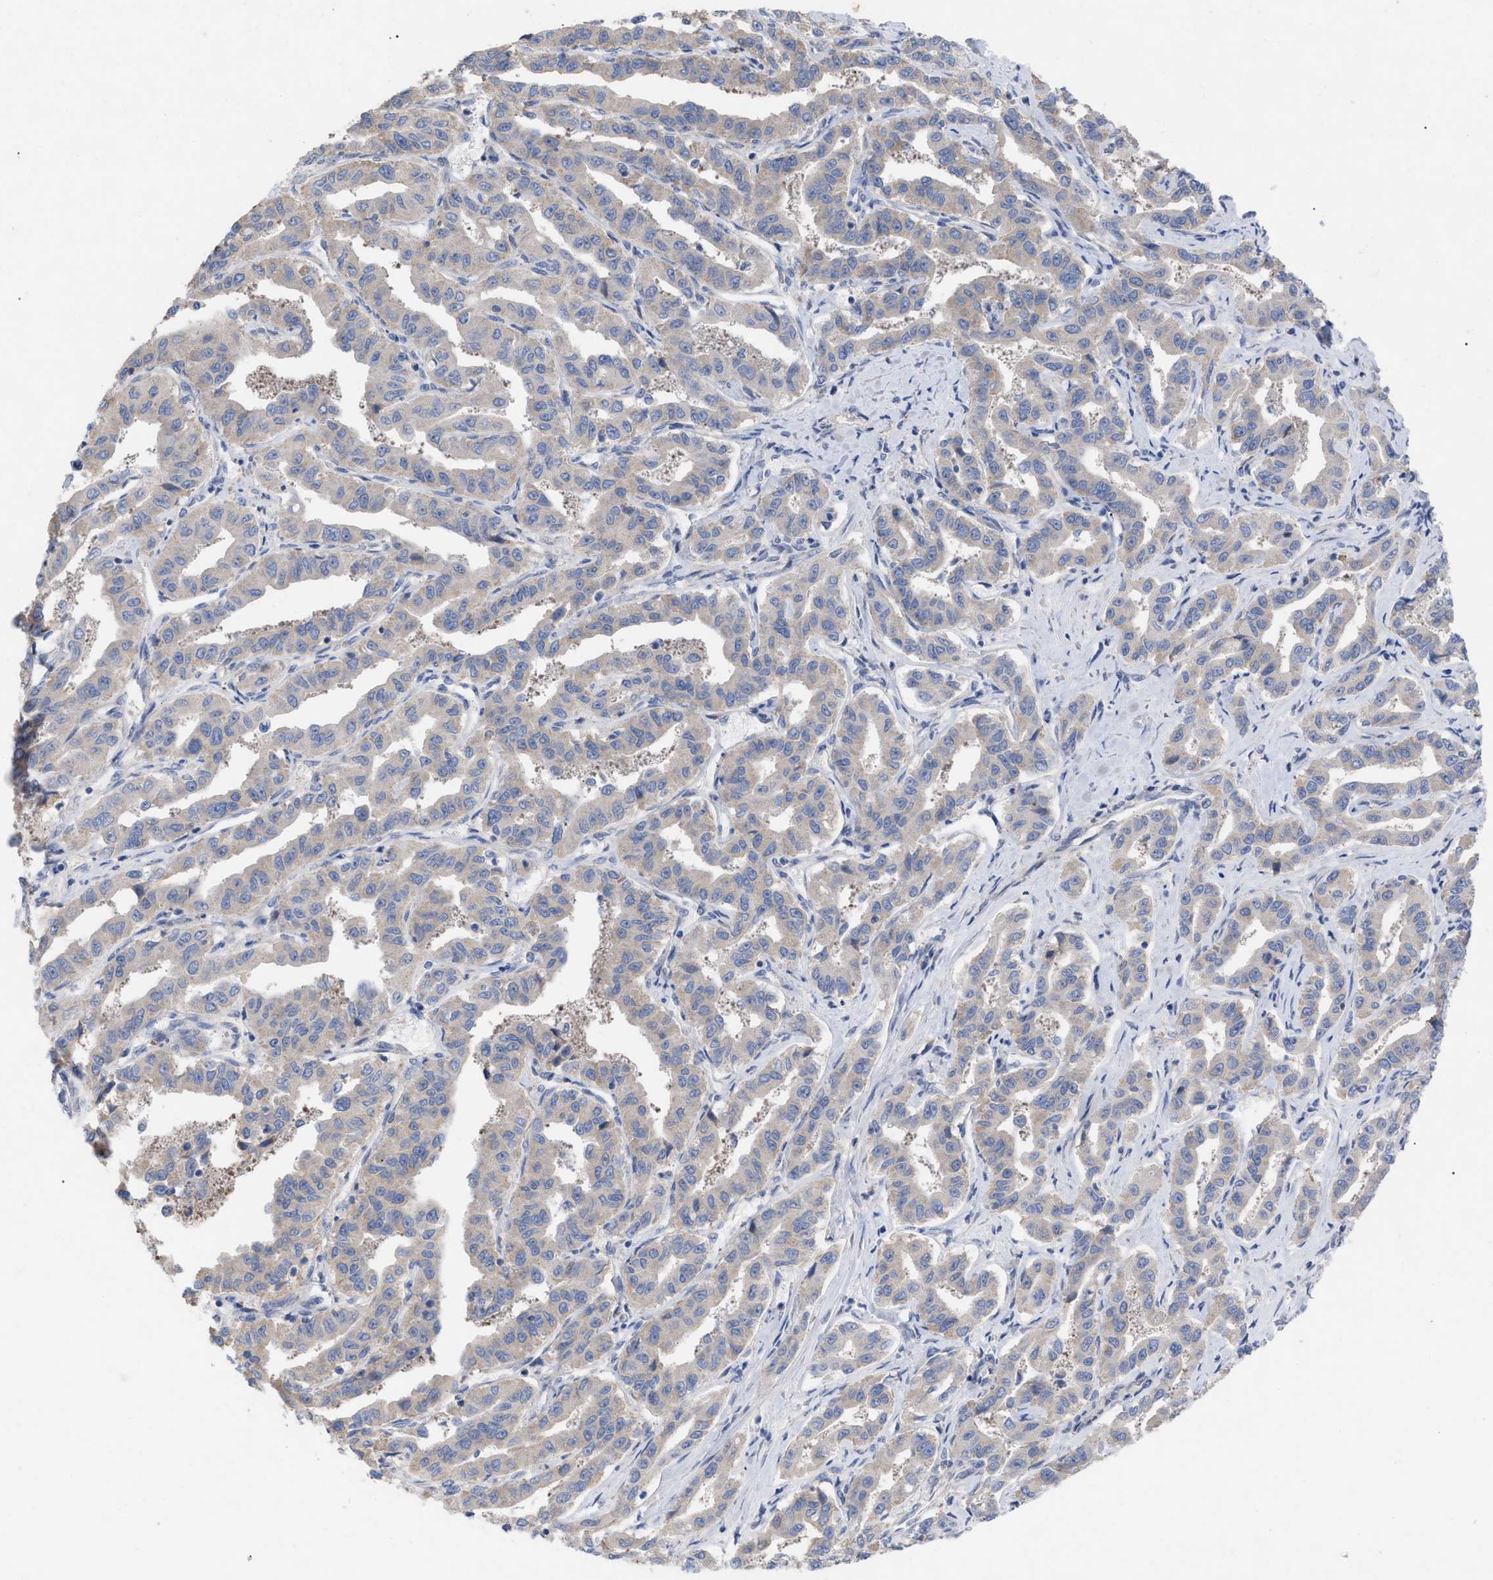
{"staining": {"intensity": "negative", "quantity": "none", "location": "none"}, "tissue": "liver cancer", "cell_type": "Tumor cells", "image_type": "cancer", "snomed": [{"axis": "morphology", "description": "Cholangiocarcinoma"}, {"axis": "topography", "description": "Liver"}], "caption": "A high-resolution histopathology image shows immunohistochemistry staining of liver cholangiocarcinoma, which demonstrates no significant positivity in tumor cells. (DAB immunohistochemistry (IHC), high magnification).", "gene": "VIP", "patient": {"sex": "male", "age": 59}}